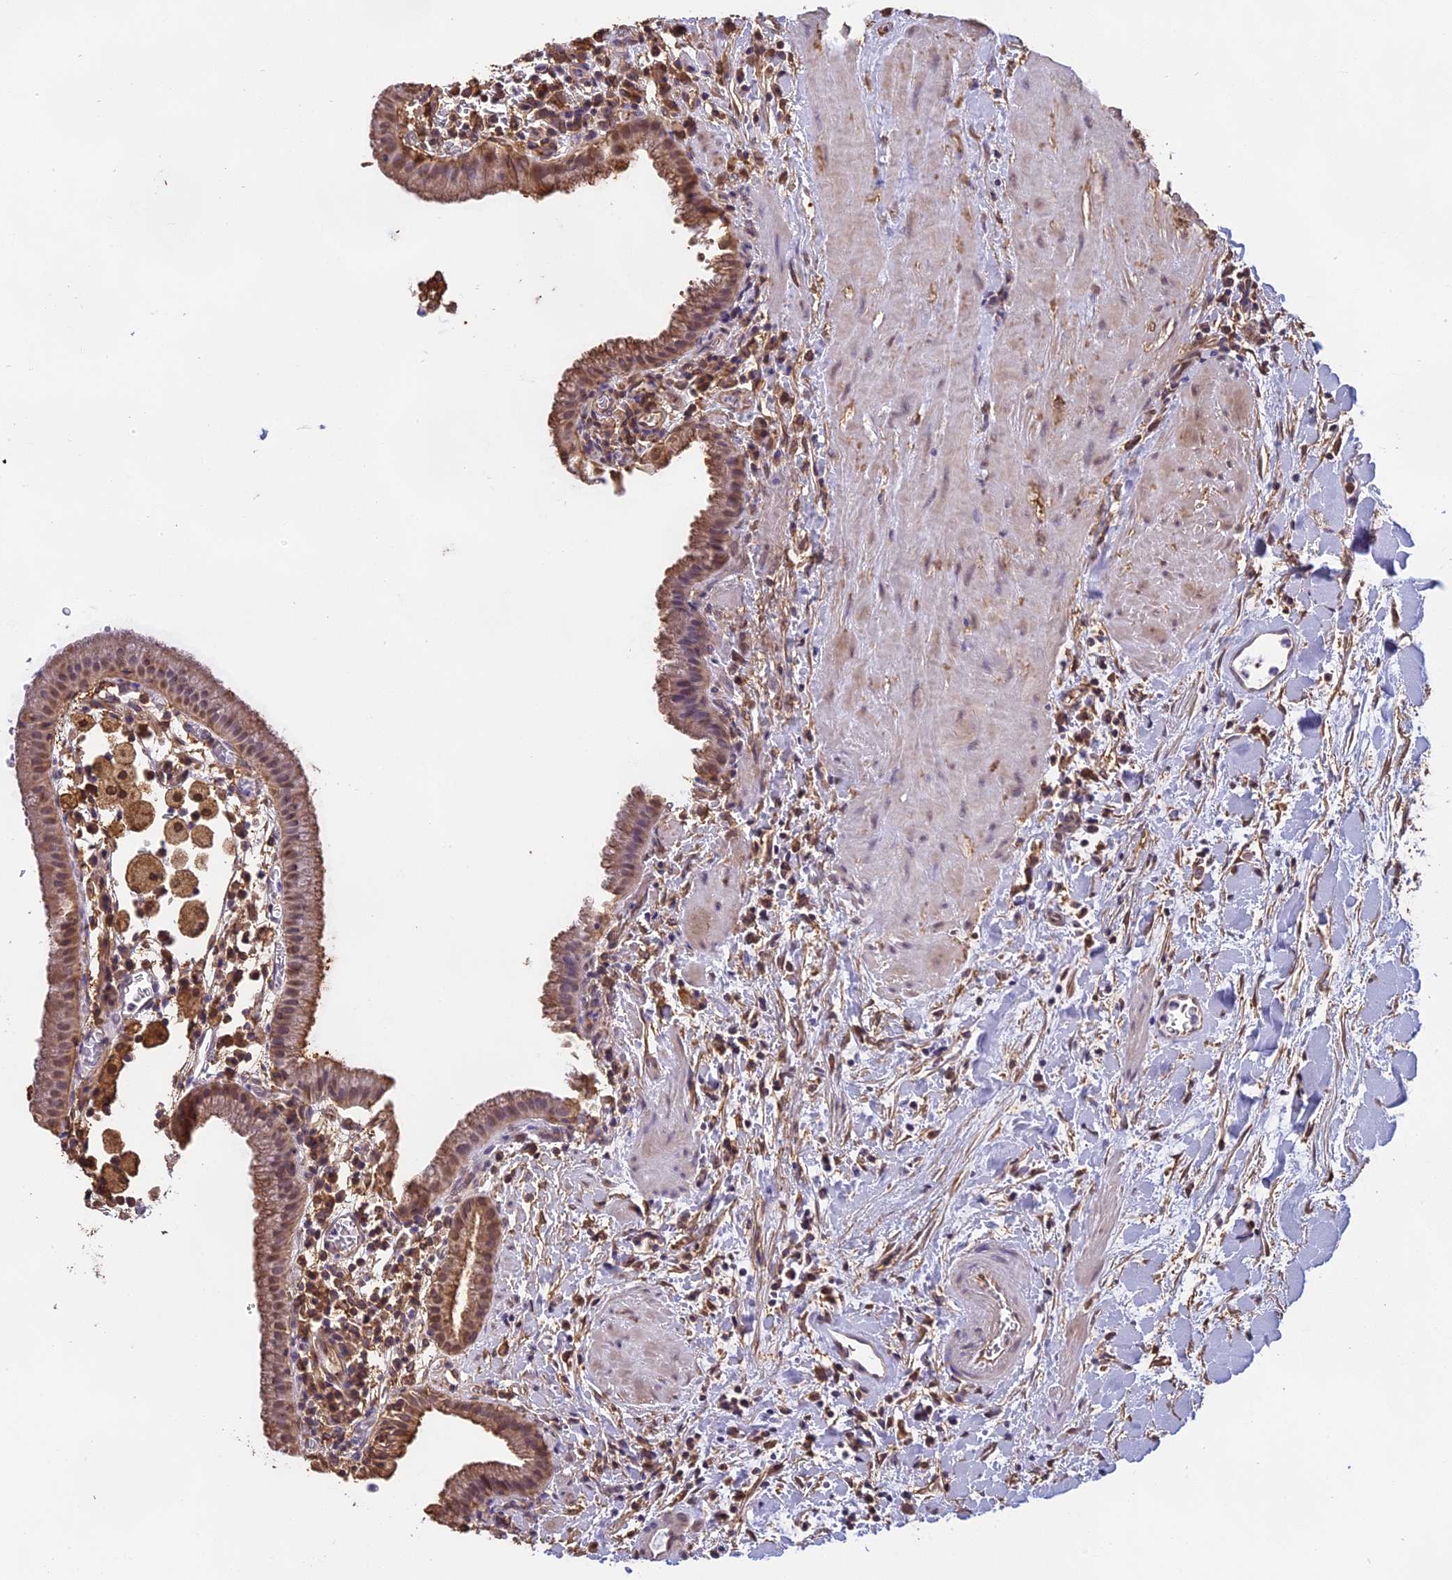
{"staining": {"intensity": "moderate", "quantity": ">75%", "location": "cytoplasmic/membranous,nuclear"}, "tissue": "gallbladder", "cell_type": "Glandular cells", "image_type": "normal", "snomed": [{"axis": "morphology", "description": "Normal tissue, NOS"}, {"axis": "topography", "description": "Gallbladder"}], "caption": "Immunohistochemical staining of benign gallbladder demonstrates moderate cytoplasmic/membranous,nuclear protein positivity in approximately >75% of glandular cells. The protein of interest is stained brown, and the nuclei are stained in blue (DAB (3,3'-diaminobenzidine) IHC with brightfield microscopy, high magnification).", "gene": "TMEM255B", "patient": {"sex": "male", "age": 78}}